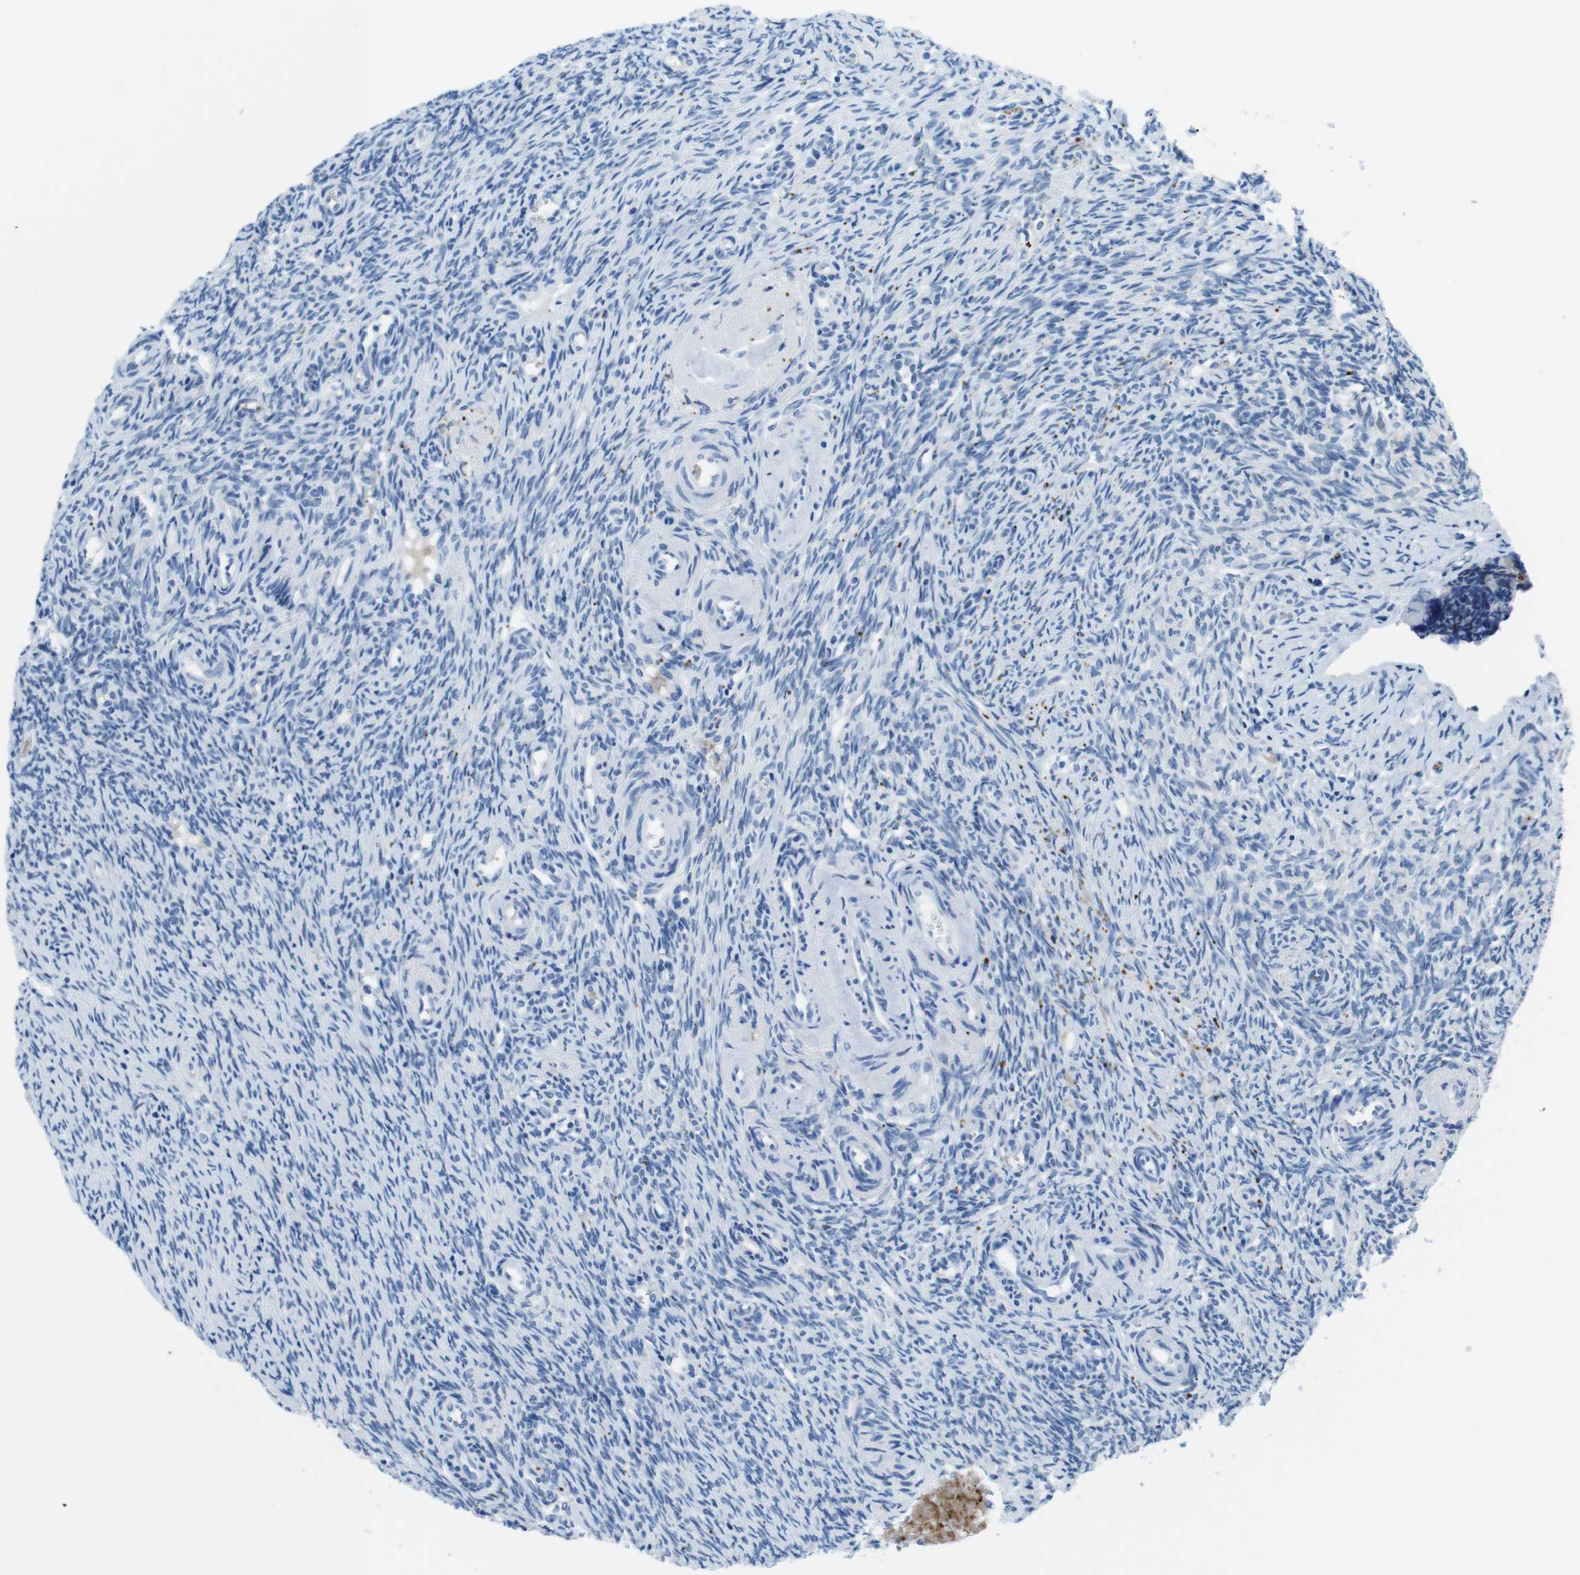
{"staining": {"intensity": "negative", "quantity": "none", "location": "none"}, "tissue": "ovary", "cell_type": "Follicle cells", "image_type": "normal", "snomed": [{"axis": "morphology", "description": "Normal tissue, NOS"}, {"axis": "topography", "description": "Ovary"}], "caption": "A high-resolution histopathology image shows immunohistochemistry staining of unremarkable ovary, which shows no significant positivity in follicle cells. (Brightfield microscopy of DAB immunohistochemistry at high magnification).", "gene": "TFAP2C", "patient": {"sex": "female", "age": 41}}